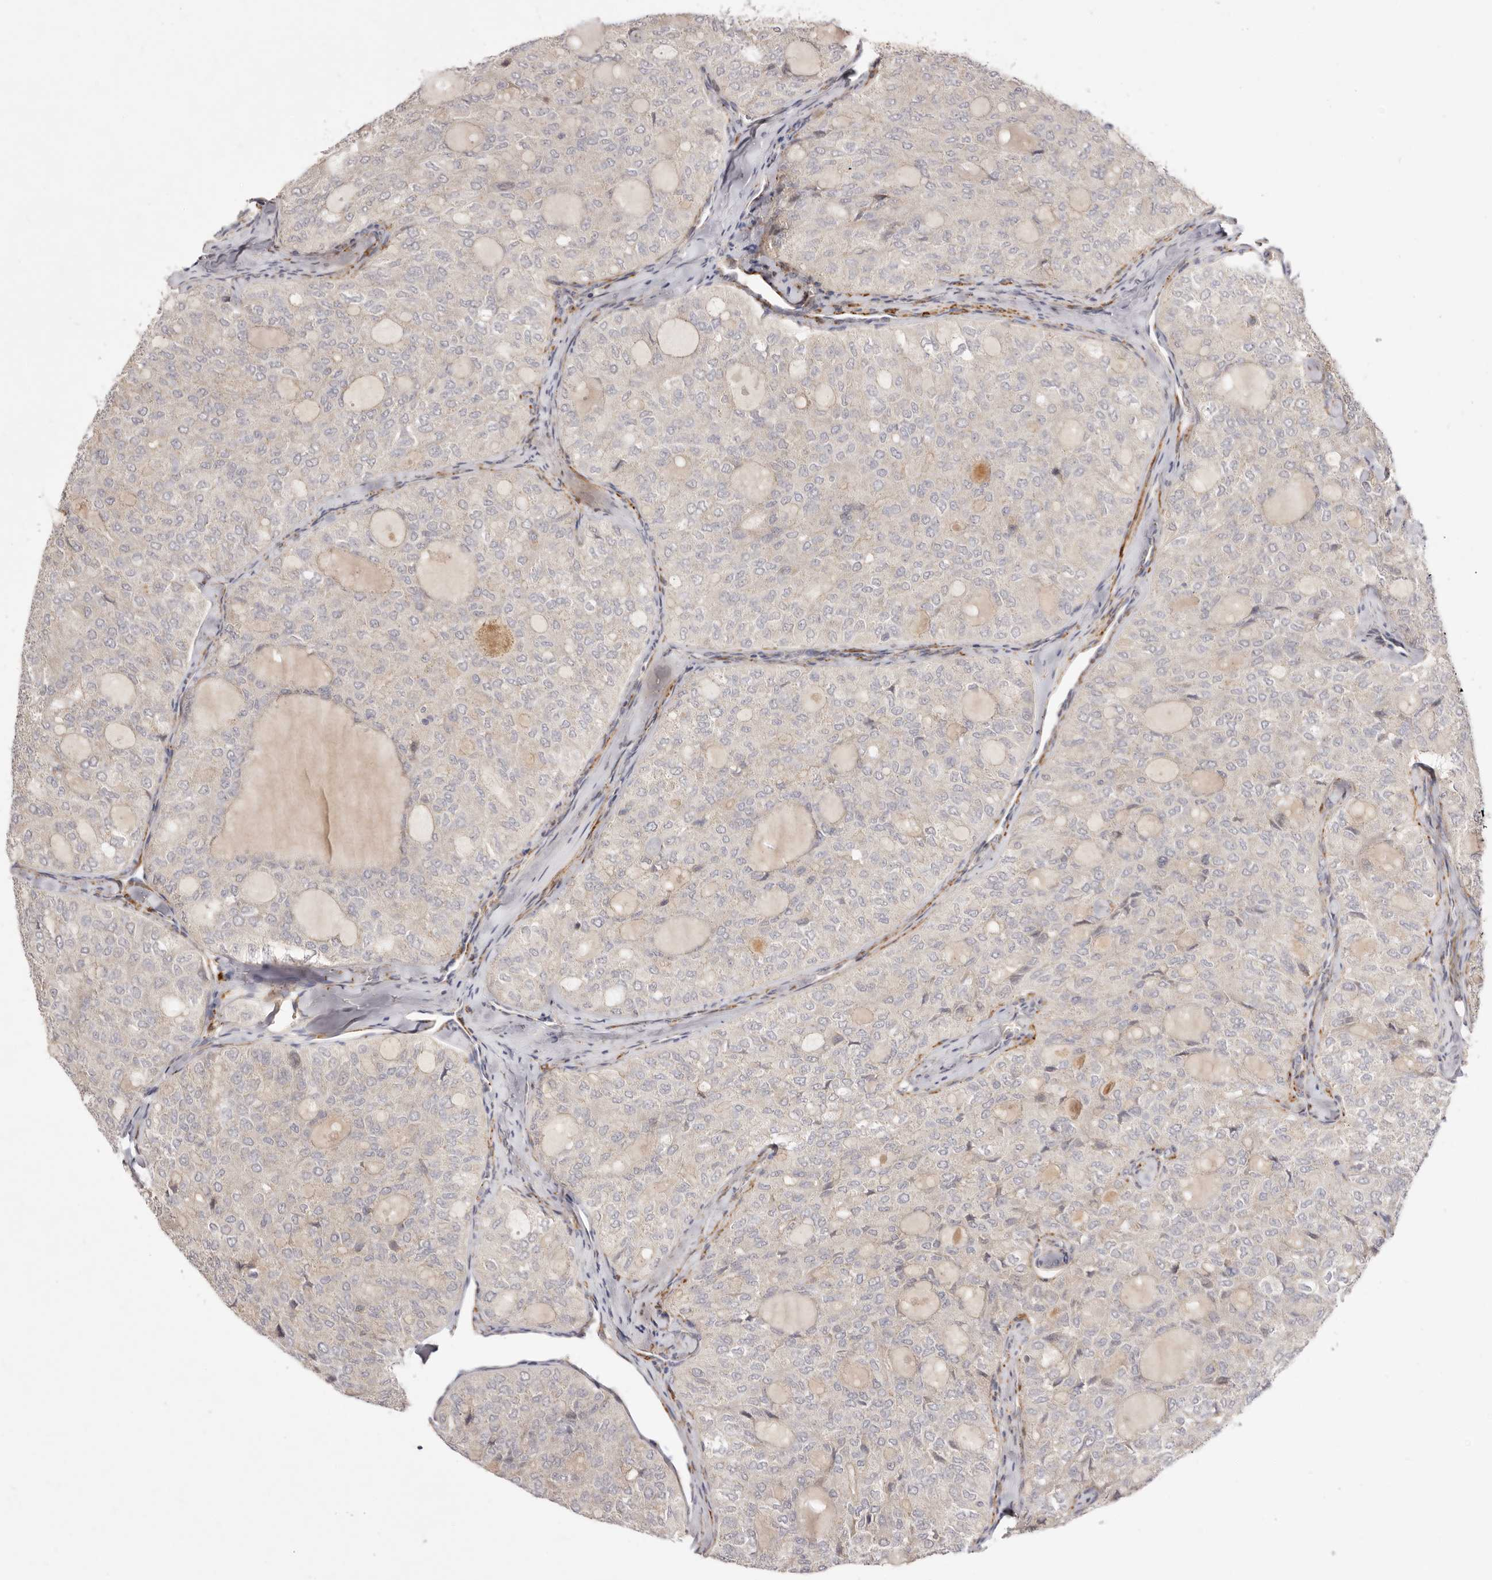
{"staining": {"intensity": "negative", "quantity": "none", "location": "none"}, "tissue": "thyroid cancer", "cell_type": "Tumor cells", "image_type": "cancer", "snomed": [{"axis": "morphology", "description": "Follicular adenoma carcinoma, NOS"}, {"axis": "topography", "description": "Thyroid gland"}], "caption": "Photomicrograph shows no significant protein positivity in tumor cells of follicular adenoma carcinoma (thyroid).", "gene": "ADAMTS9", "patient": {"sex": "male", "age": 75}}